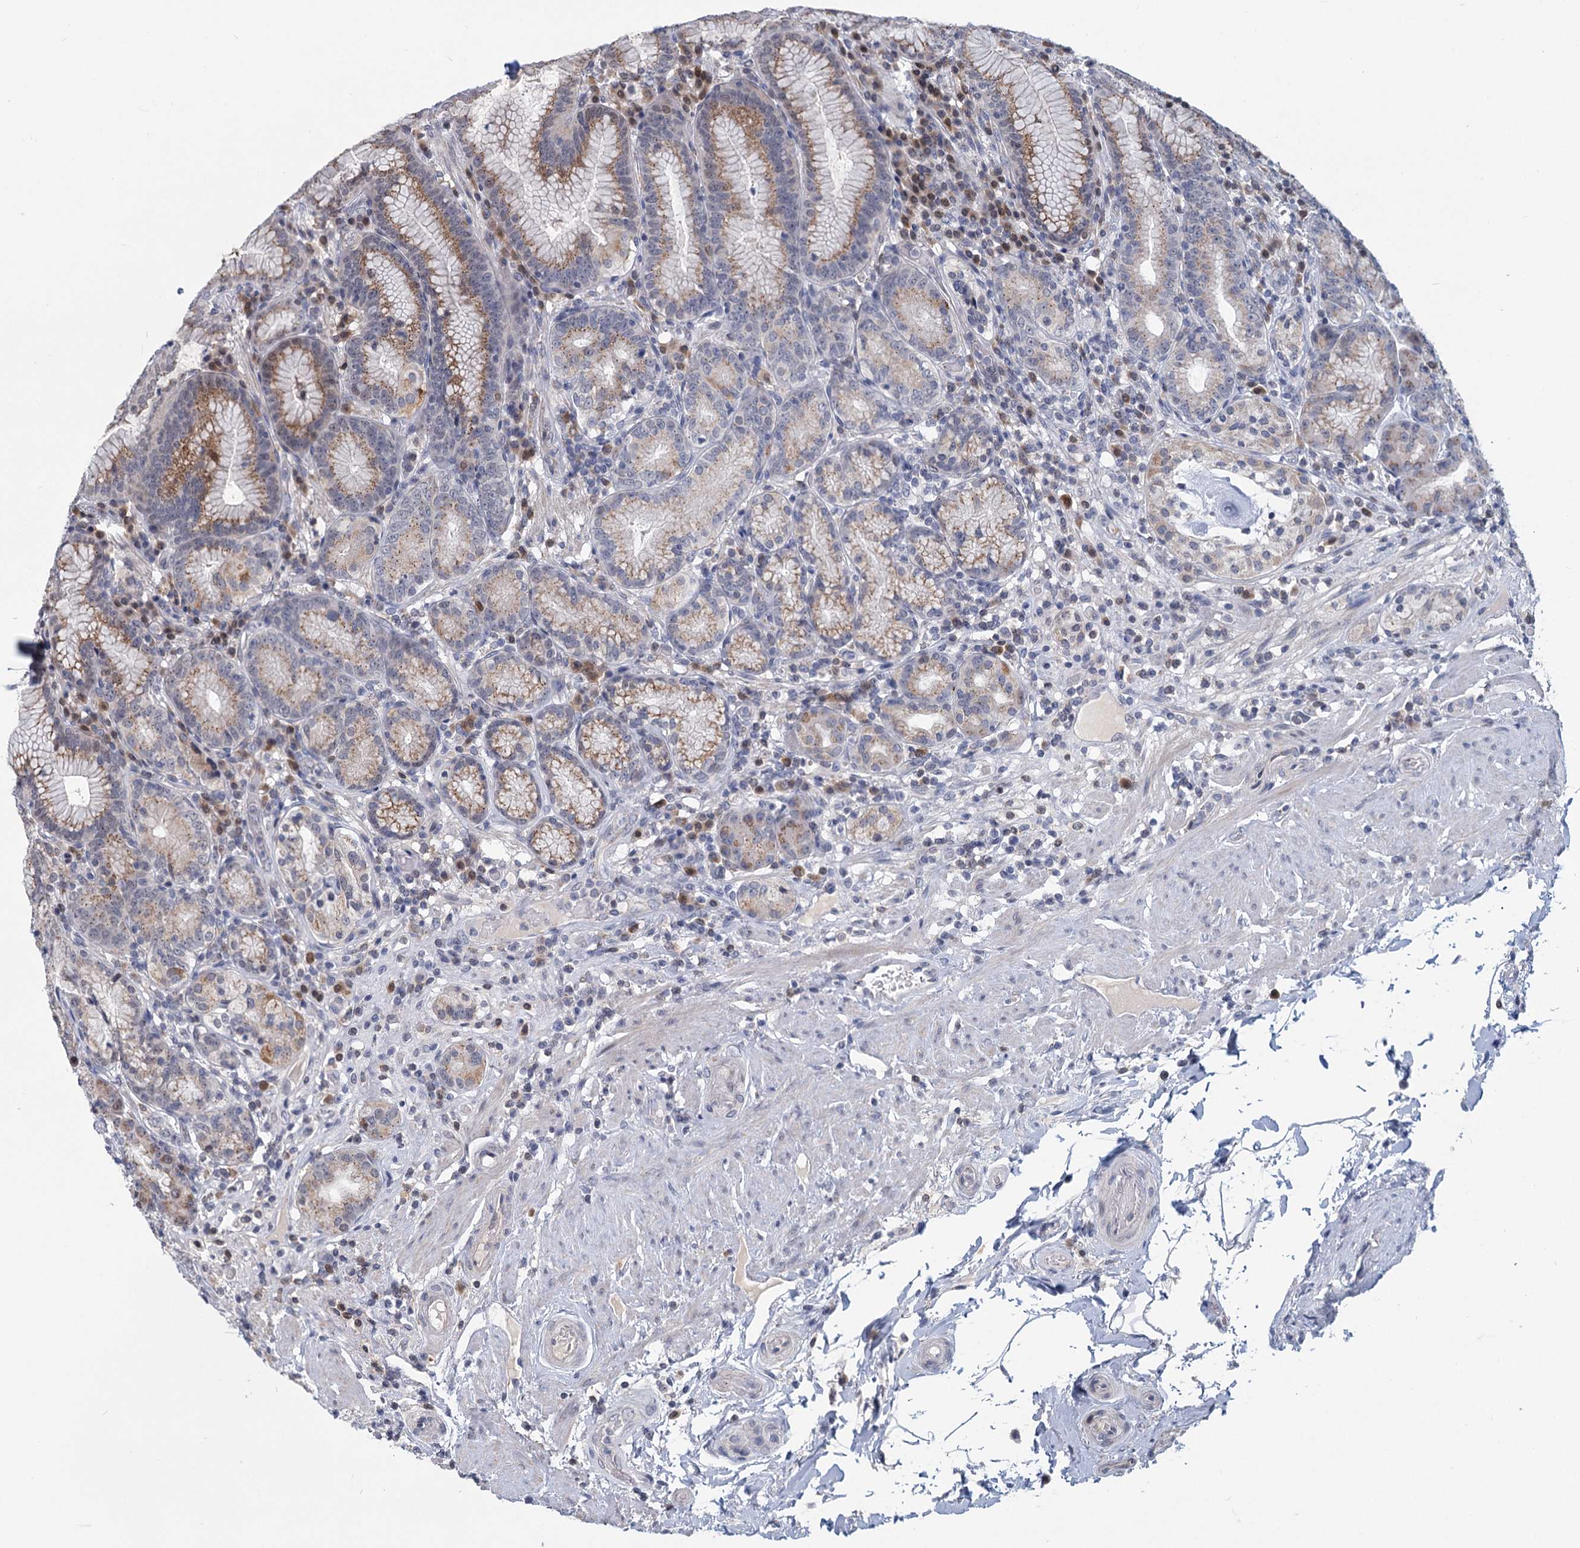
{"staining": {"intensity": "moderate", "quantity": "25%-75%", "location": "cytoplasmic/membranous"}, "tissue": "stomach", "cell_type": "Glandular cells", "image_type": "normal", "snomed": [{"axis": "morphology", "description": "Normal tissue, NOS"}, {"axis": "topography", "description": "Stomach, upper"}, {"axis": "topography", "description": "Stomach, lower"}], "caption": "Moderate cytoplasmic/membranous protein positivity is present in approximately 25%-75% of glandular cells in stomach. The protein of interest is shown in brown color, while the nuclei are stained blue.", "gene": "STAP1", "patient": {"sex": "female", "age": 76}}